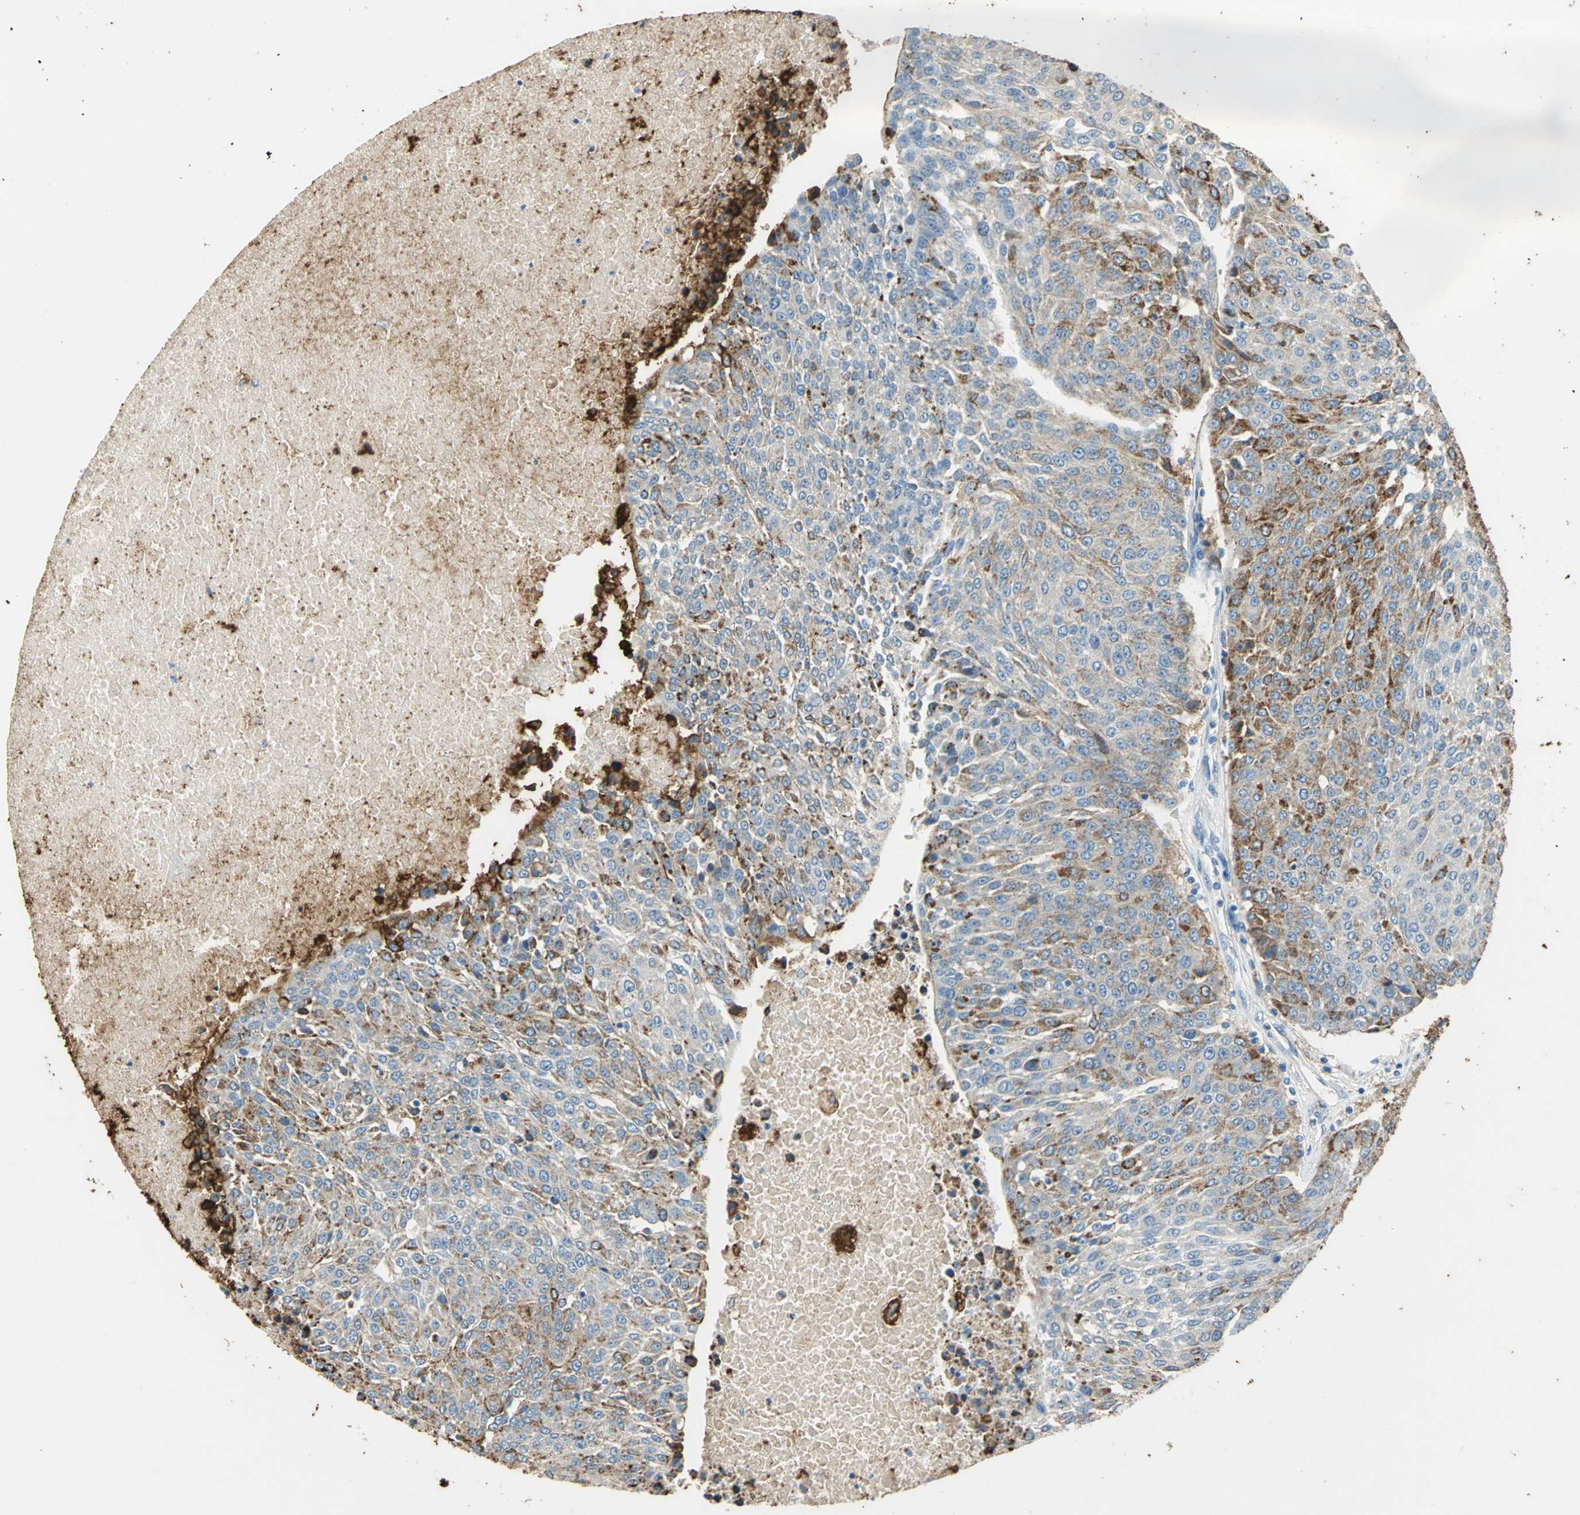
{"staining": {"intensity": "moderate", "quantity": "25%-75%", "location": "cytoplasmic/membranous"}, "tissue": "urothelial cancer", "cell_type": "Tumor cells", "image_type": "cancer", "snomed": [{"axis": "morphology", "description": "Urothelial carcinoma, High grade"}, {"axis": "topography", "description": "Urinary bladder"}], "caption": "There is medium levels of moderate cytoplasmic/membranous expression in tumor cells of urothelial carcinoma (high-grade), as demonstrated by immunohistochemical staining (brown color).", "gene": "ANXA4", "patient": {"sex": "female", "age": 85}}